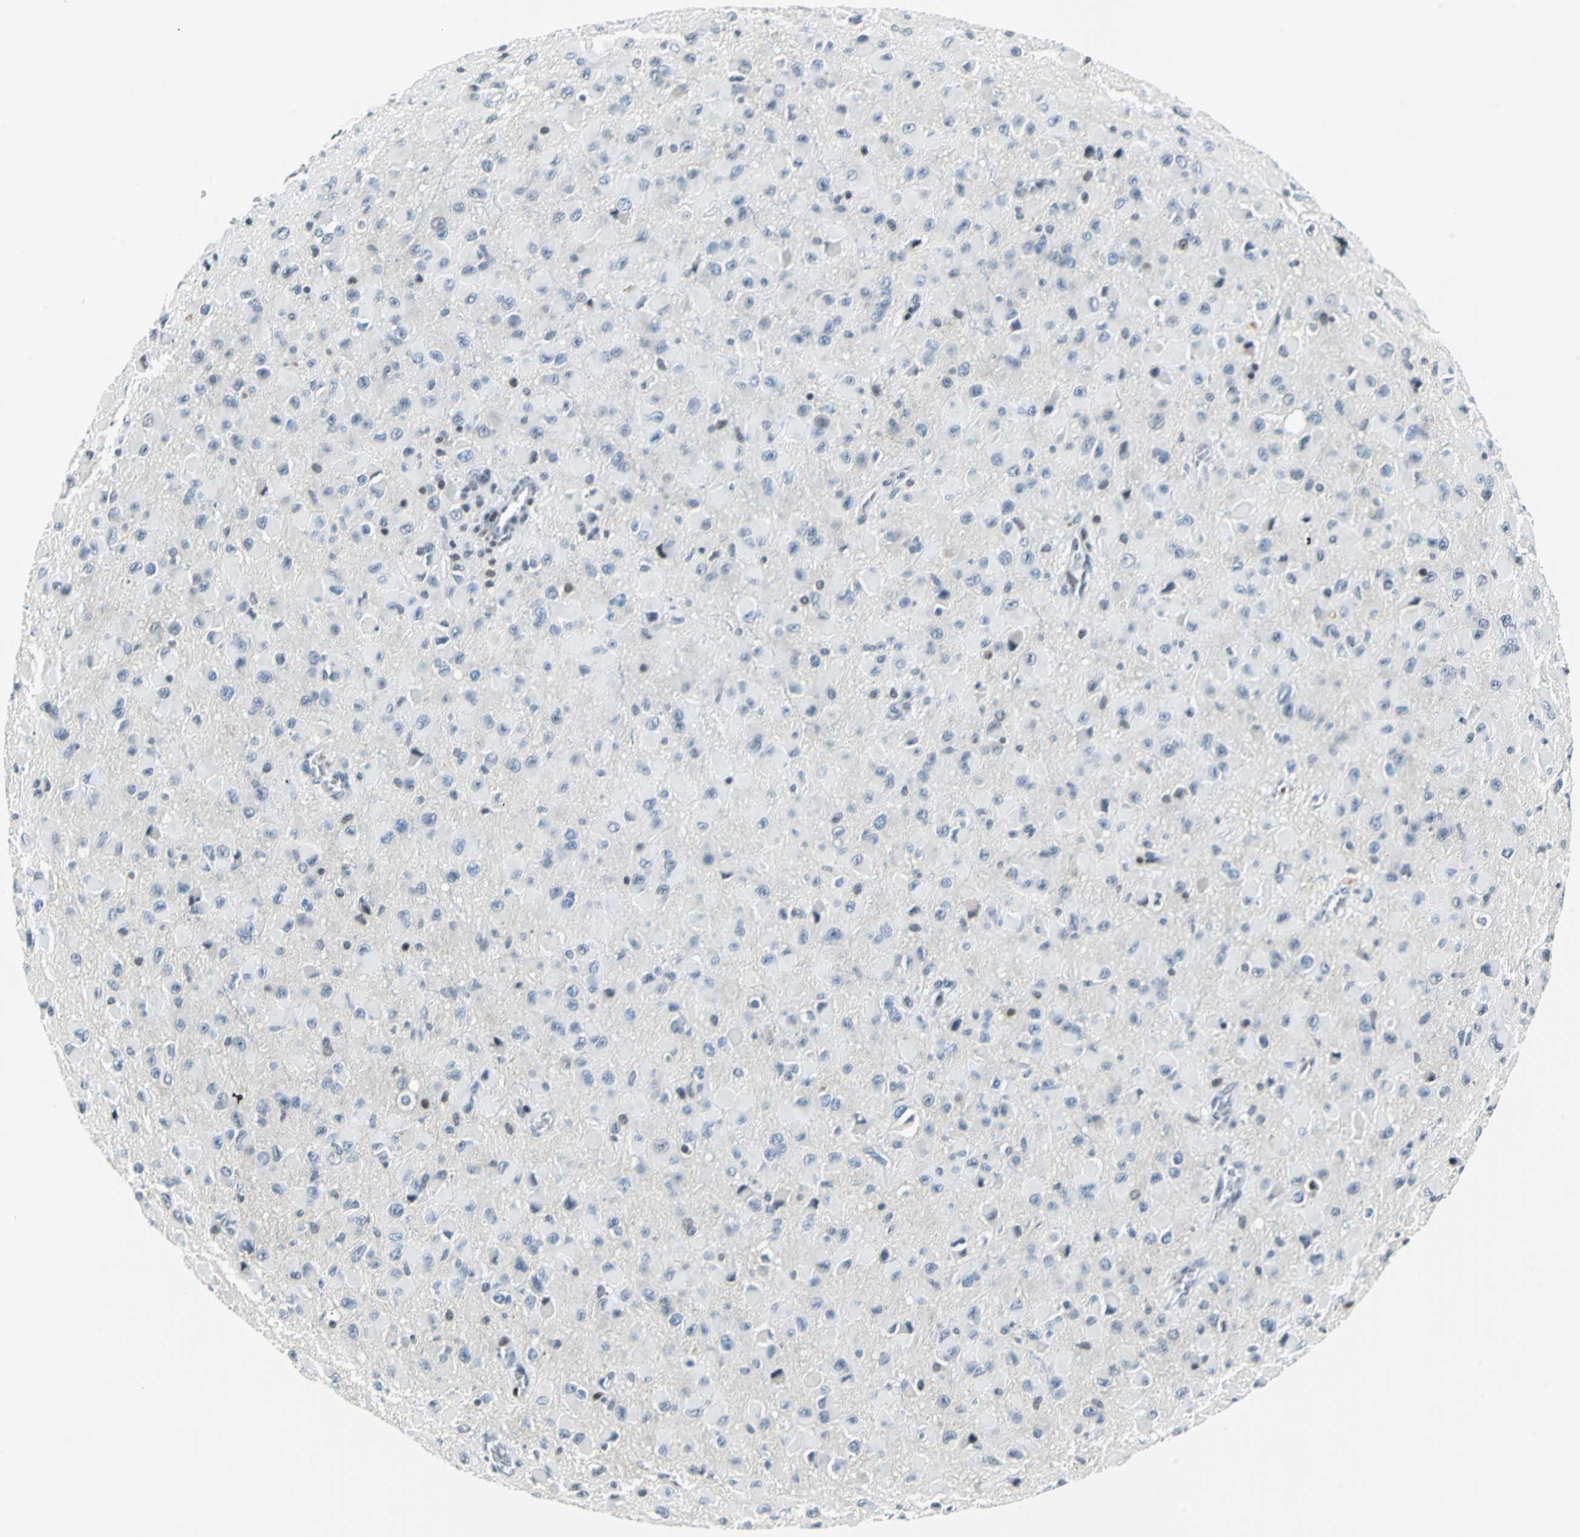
{"staining": {"intensity": "negative", "quantity": "none", "location": "none"}, "tissue": "glioma", "cell_type": "Tumor cells", "image_type": "cancer", "snomed": [{"axis": "morphology", "description": "Glioma, malignant, Low grade"}, {"axis": "topography", "description": "Brain"}], "caption": "This is an immunohistochemistry (IHC) image of low-grade glioma (malignant). There is no positivity in tumor cells.", "gene": "HCFC2", "patient": {"sex": "male", "age": 42}}